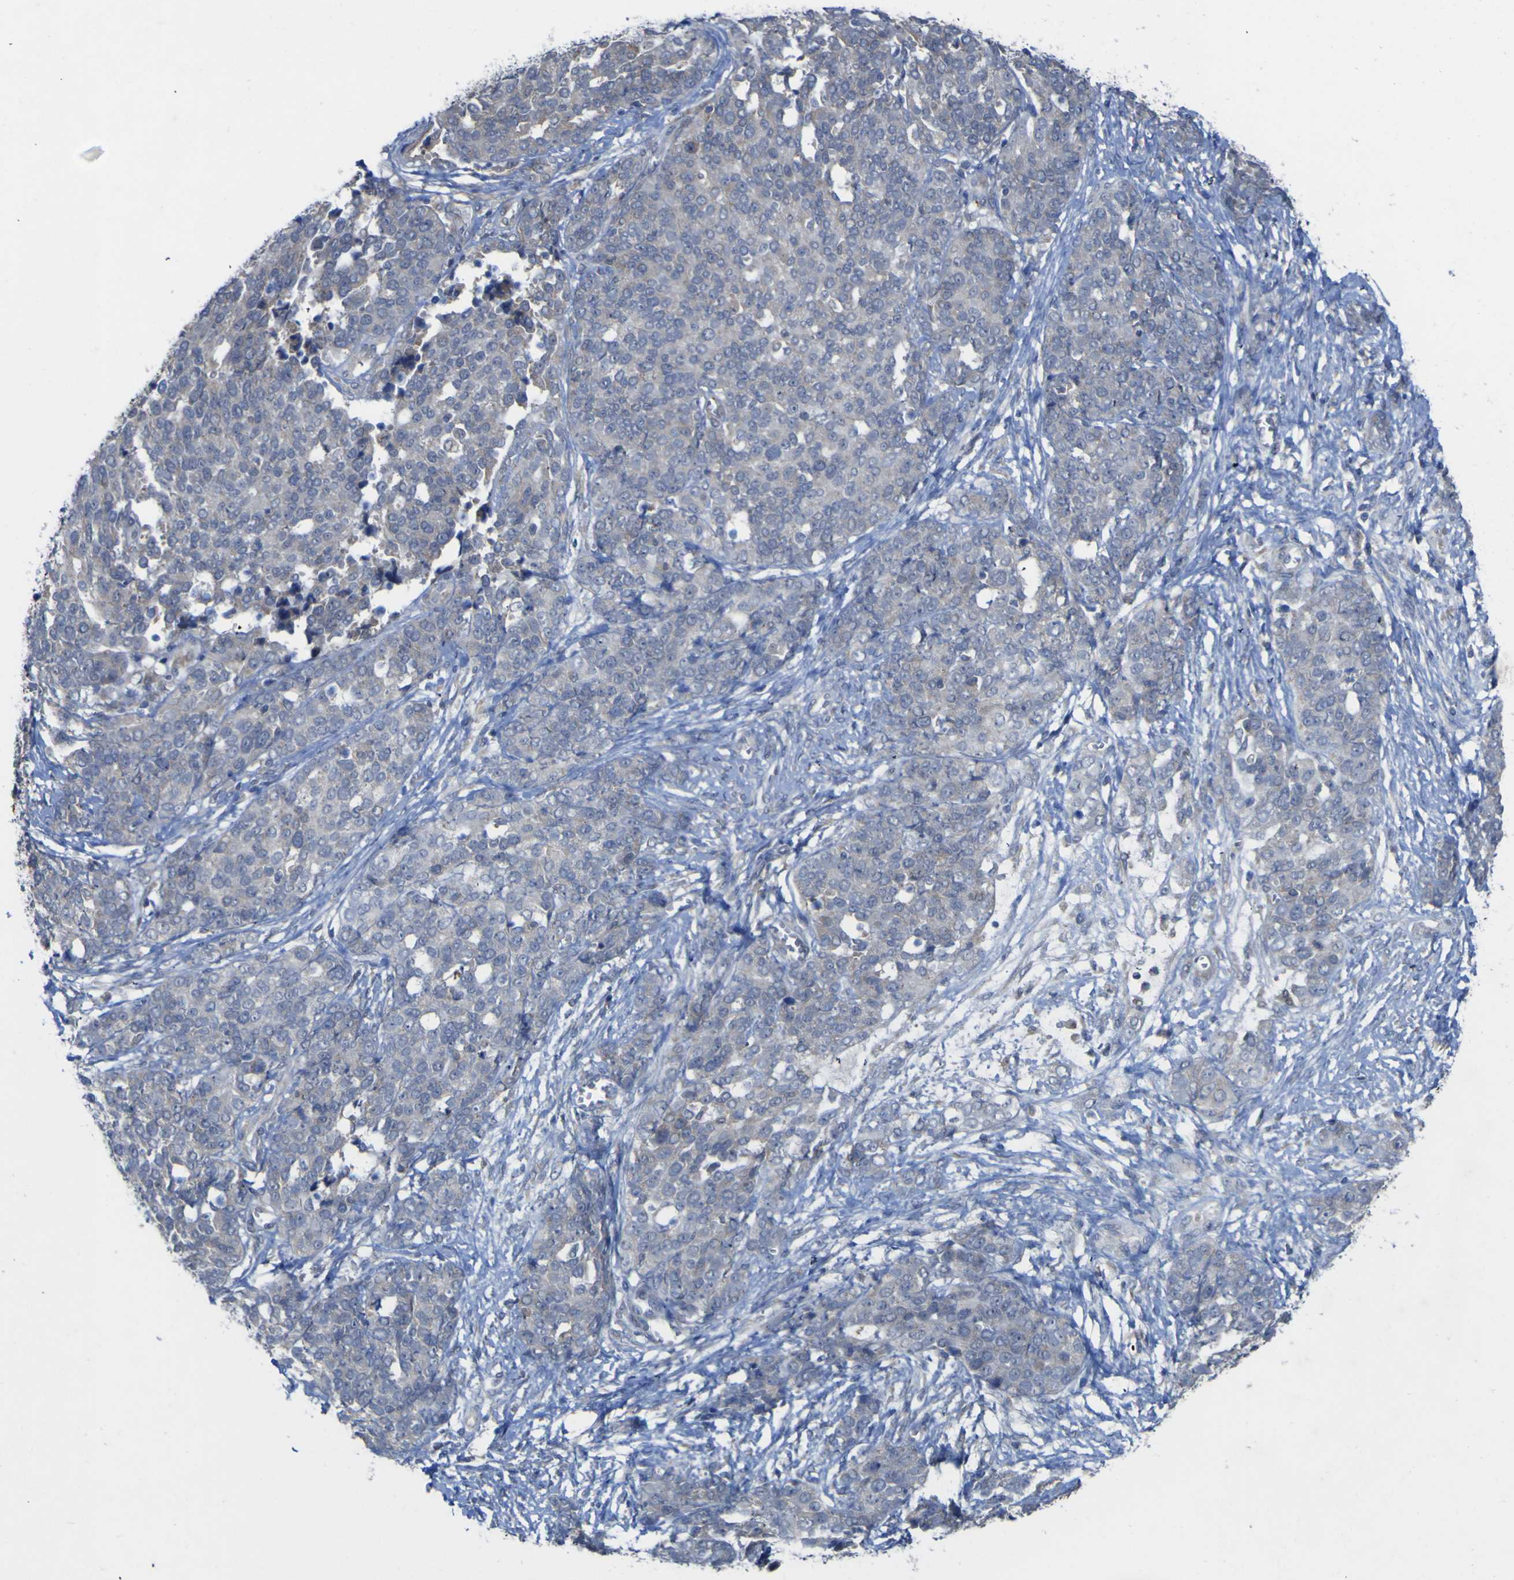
{"staining": {"intensity": "negative", "quantity": "none", "location": "none"}, "tissue": "ovarian cancer", "cell_type": "Tumor cells", "image_type": "cancer", "snomed": [{"axis": "morphology", "description": "Cystadenocarcinoma, serous, NOS"}, {"axis": "topography", "description": "Ovary"}], "caption": "Immunohistochemical staining of ovarian cancer exhibits no significant staining in tumor cells.", "gene": "TNFRSF11A", "patient": {"sex": "female", "age": 44}}